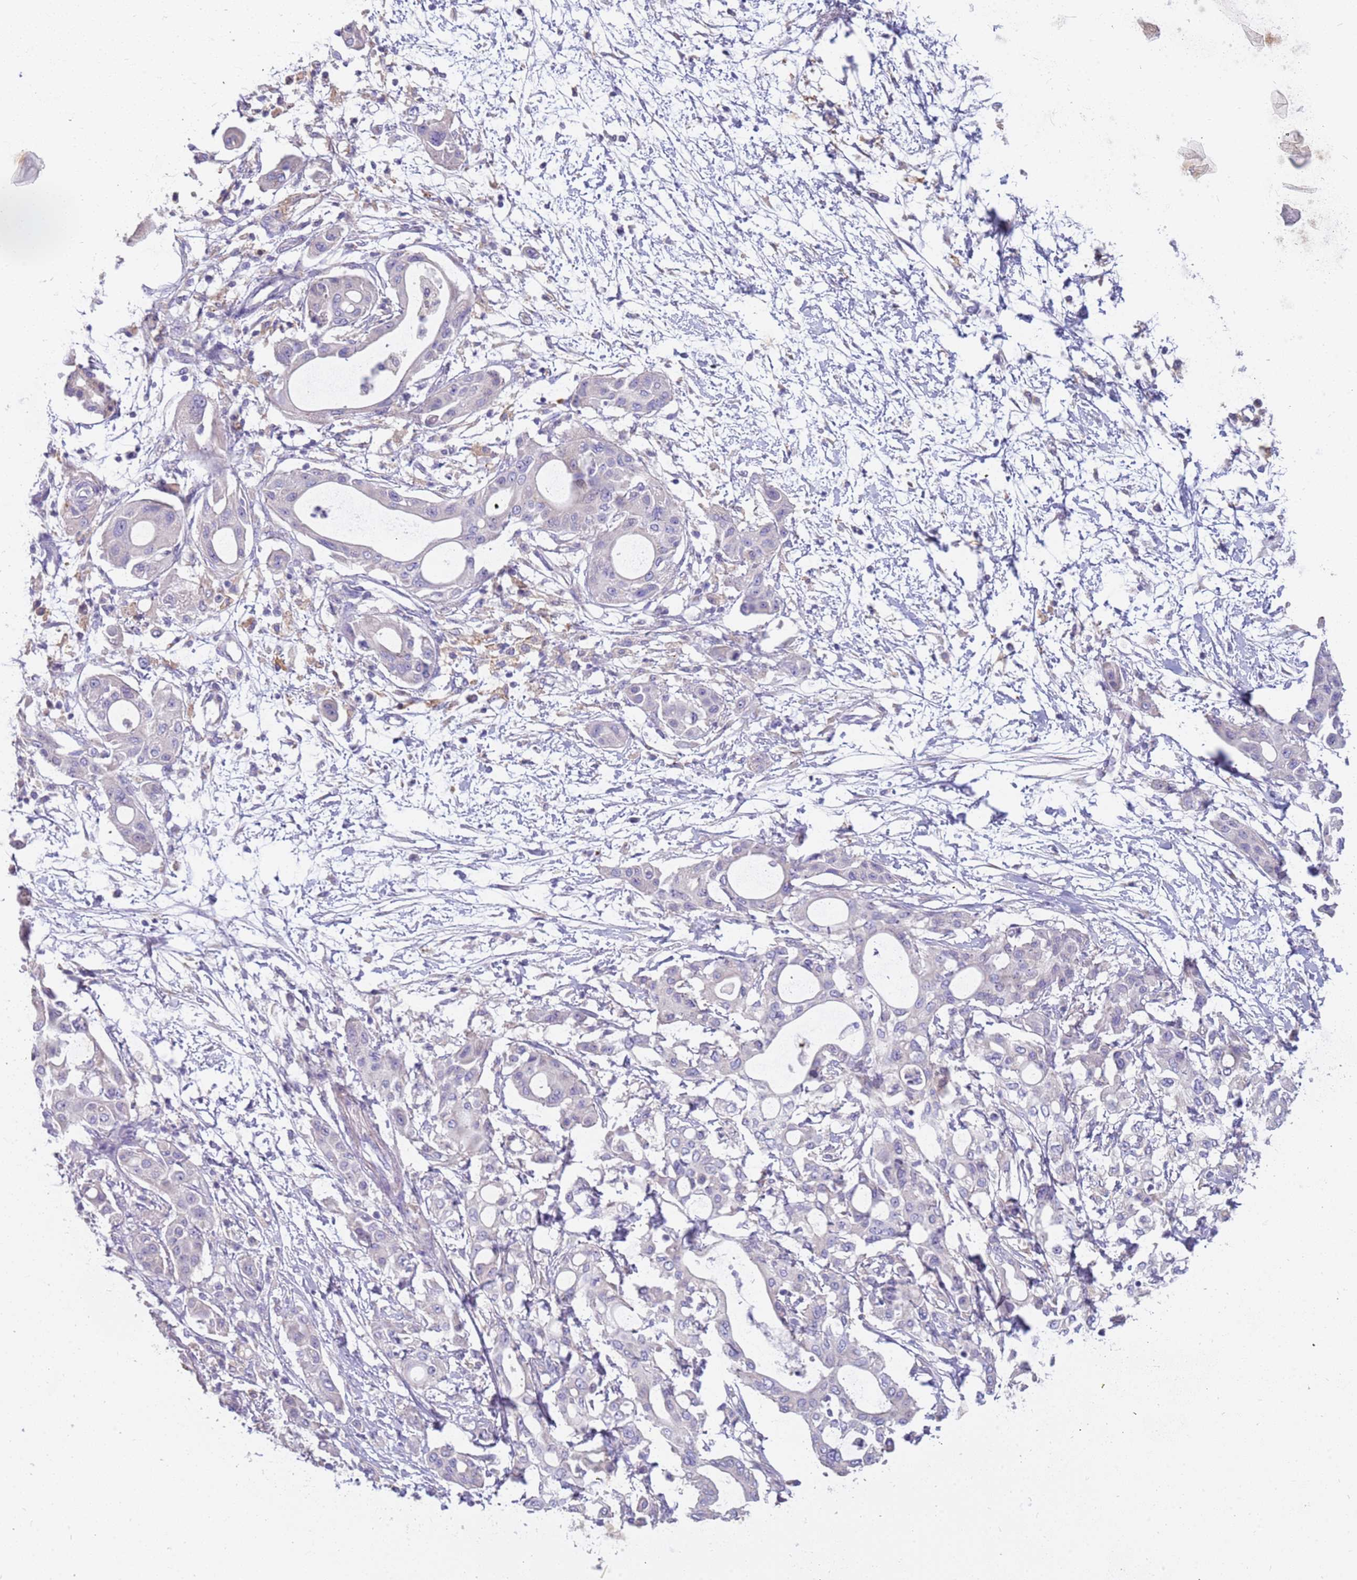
{"staining": {"intensity": "negative", "quantity": "none", "location": "none"}, "tissue": "pancreatic cancer", "cell_type": "Tumor cells", "image_type": "cancer", "snomed": [{"axis": "morphology", "description": "Adenocarcinoma, NOS"}, {"axis": "topography", "description": "Pancreas"}], "caption": "Immunohistochemical staining of pancreatic cancer (adenocarcinoma) displays no significant staining in tumor cells. (Stains: DAB (3,3'-diaminobenzidine) immunohistochemistry with hematoxylin counter stain, Microscopy: brightfield microscopy at high magnification).", "gene": "RHCG", "patient": {"sex": "male", "age": 68}}